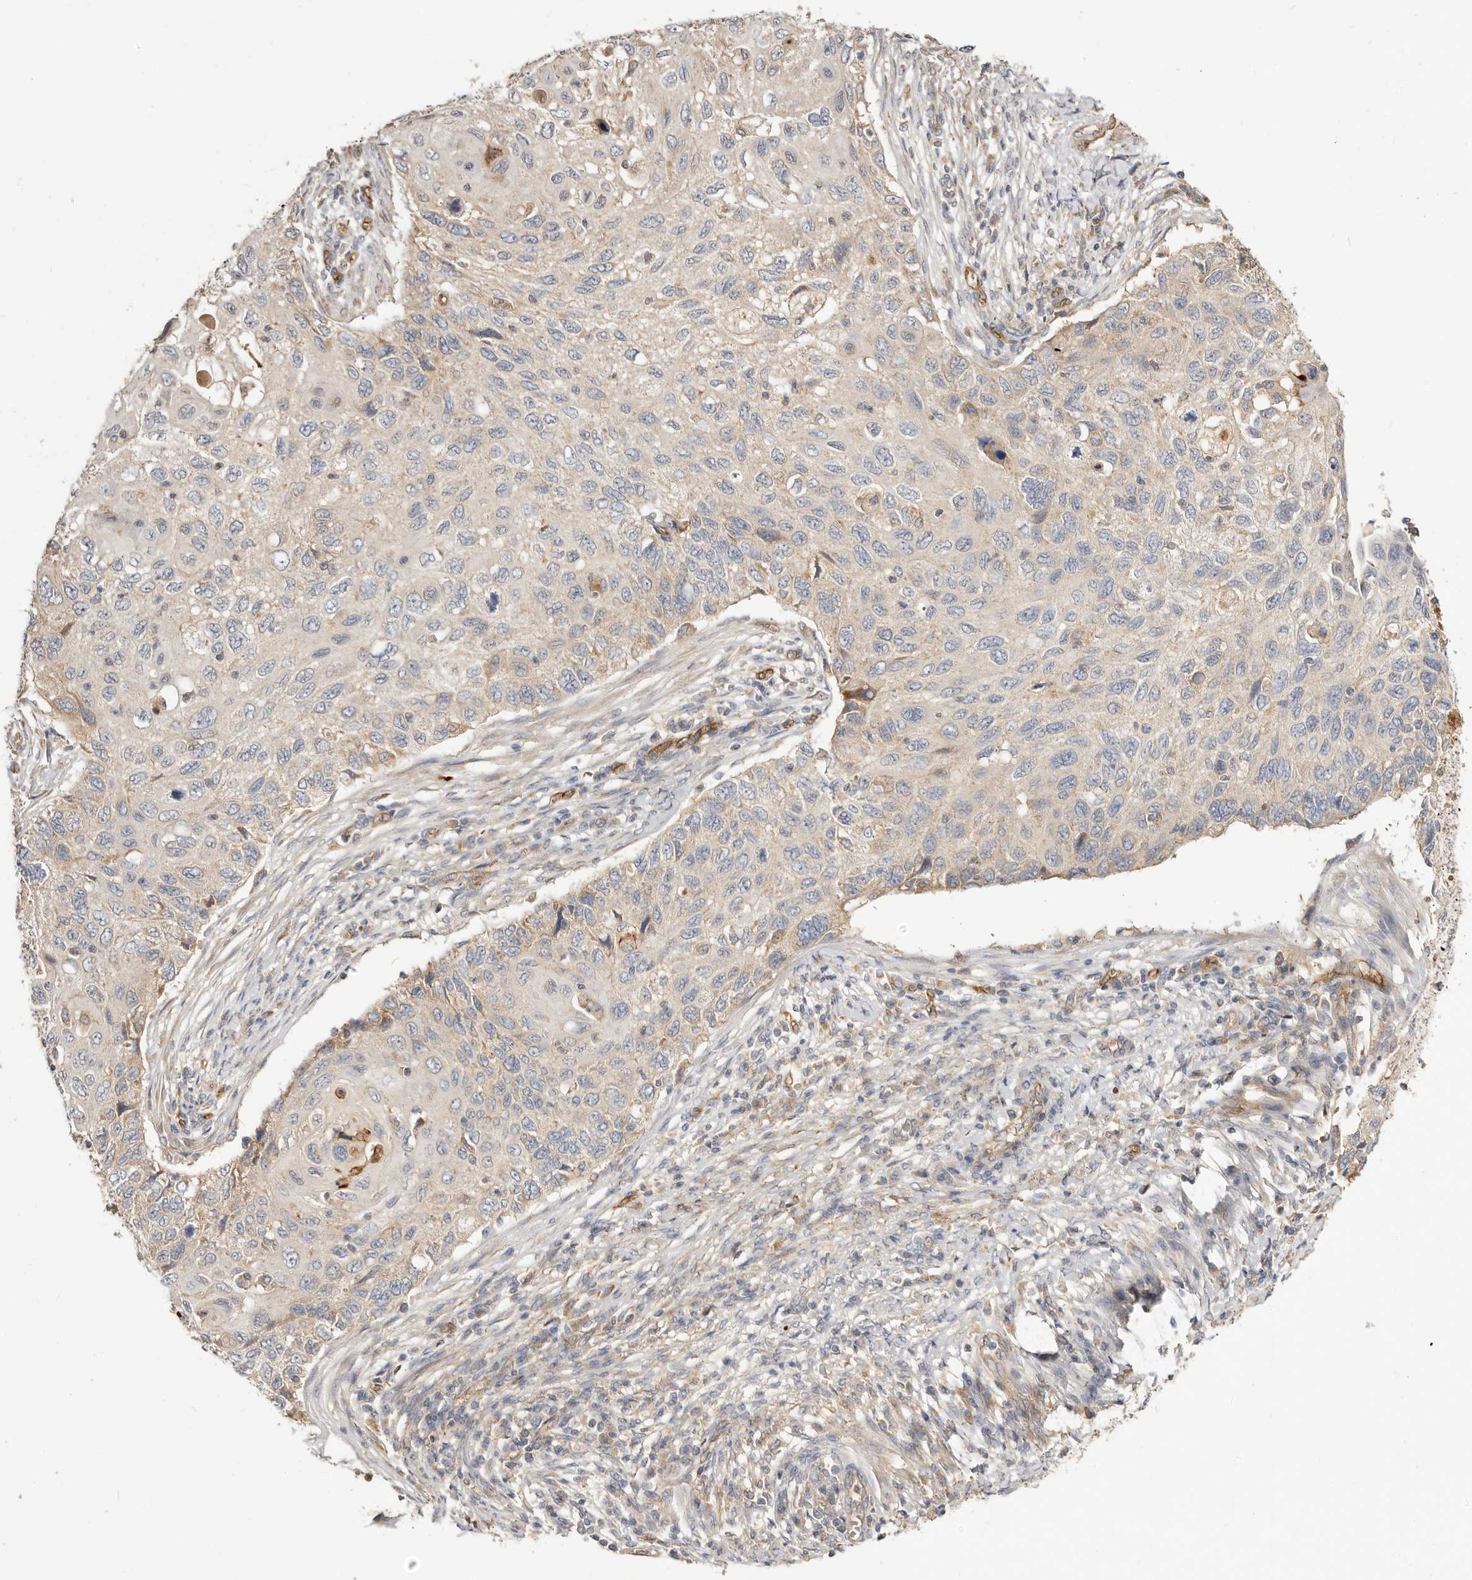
{"staining": {"intensity": "negative", "quantity": "none", "location": "none"}, "tissue": "cervical cancer", "cell_type": "Tumor cells", "image_type": "cancer", "snomed": [{"axis": "morphology", "description": "Squamous cell carcinoma, NOS"}, {"axis": "topography", "description": "Cervix"}], "caption": "Tumor cells show no significant positivity in squamous cell carcinoma (cervical).", "gene": "ADAMTS9", "patient": {"sex": "female", "age": 70}}